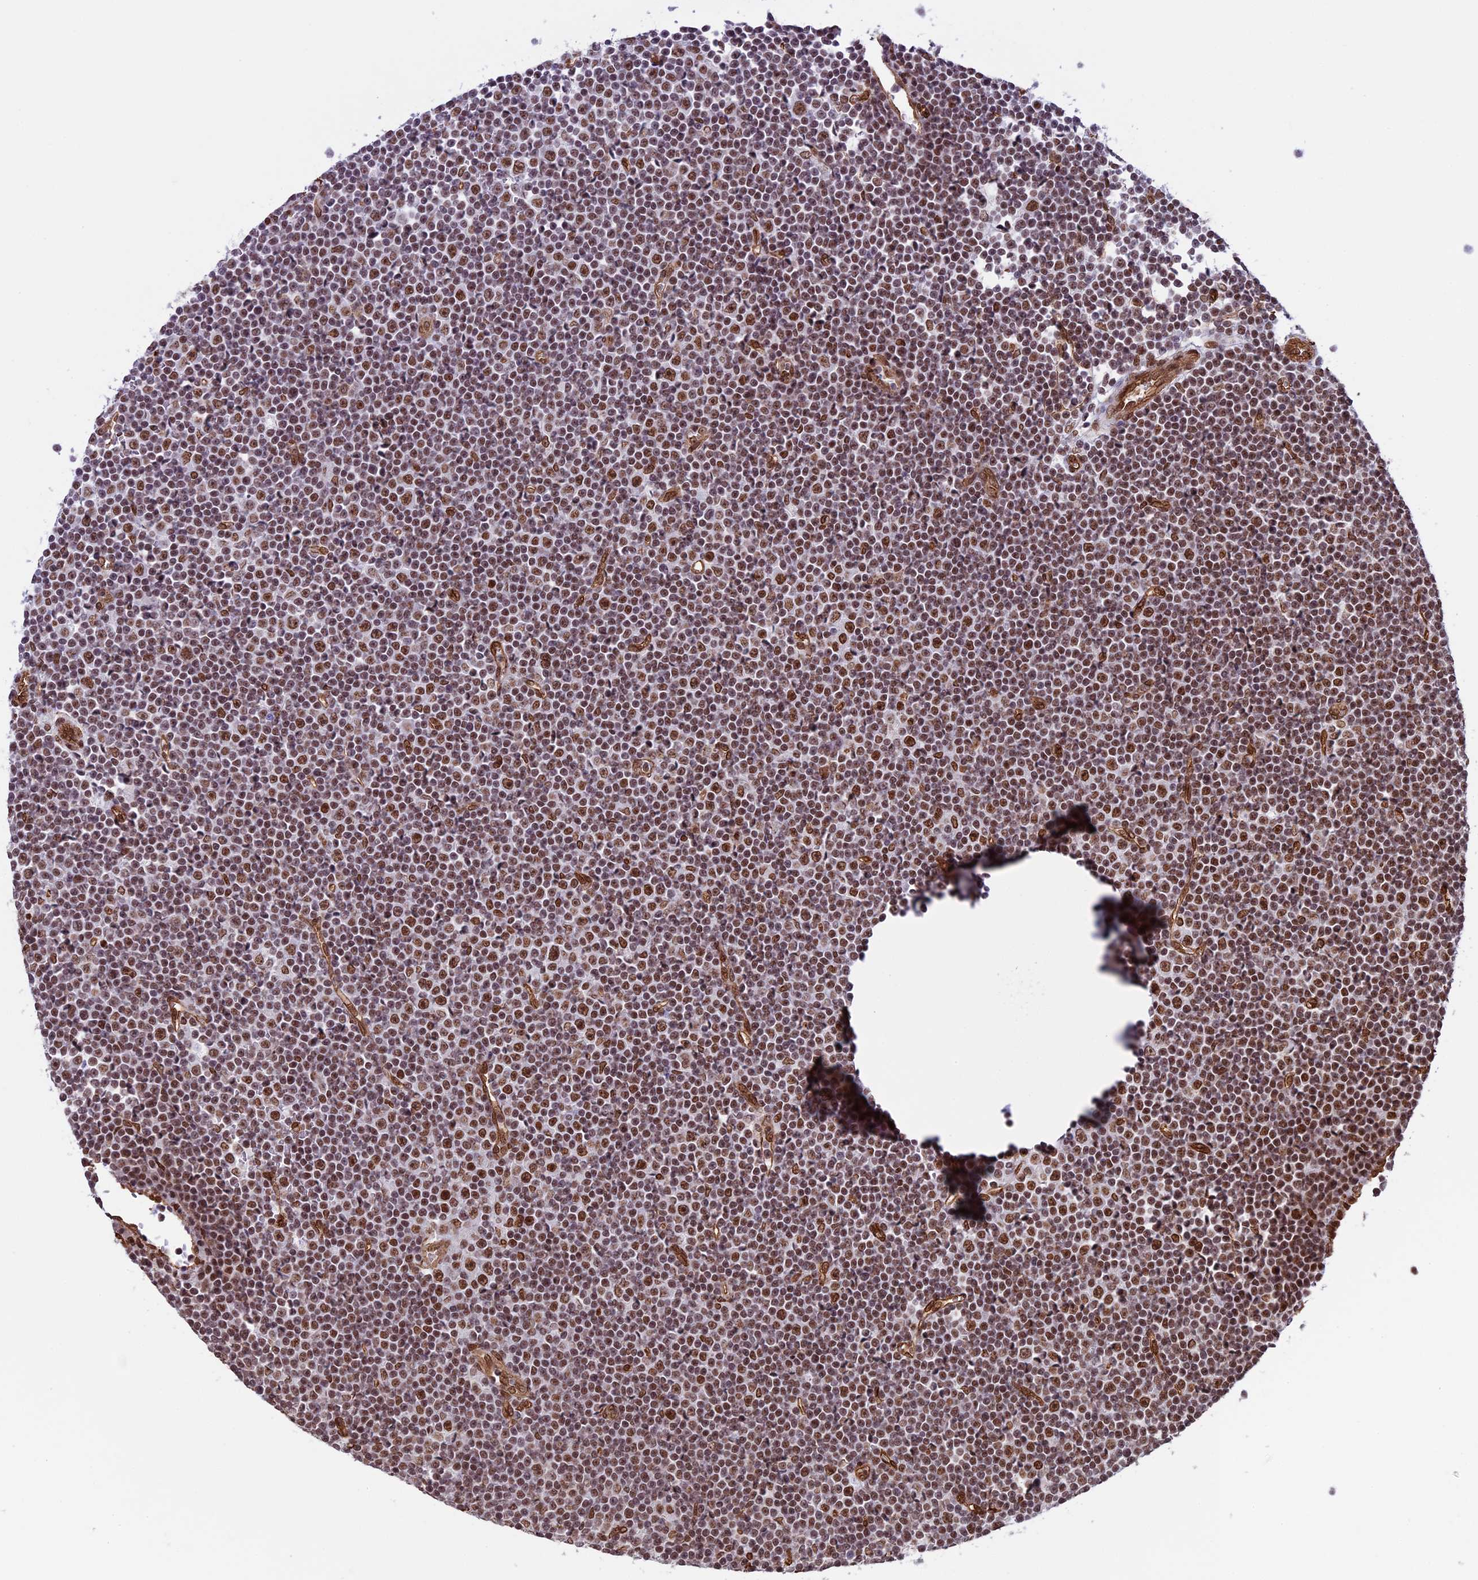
{"staining": {"intensity": "moderate", "quantity": ">75%", "location": "nuclear"}, "tissue": "lymphoma", "cell_type": "Tumor cells", "image_type": "cancer", "snomed": [{"axis": "morphology", "description": "Malignant lymphoma, non-Hodgkin's type, Low grade"}, {"axis": "topography", "description": "Lymph node"}], "caption": "A medium amount of moderate nuclear expression is identified in about >75% of tumor cells in low-grade malignant lymphoma, non-Hodgkin's type tissue. The staining was performed using DAB to visualize the protein expression in brown, while the nuclei were stained in blue with hematoxylin (Magnification: 20x).", "gene": "MPHOSPH8", "patient": {"sex": "female", "age": 67}}